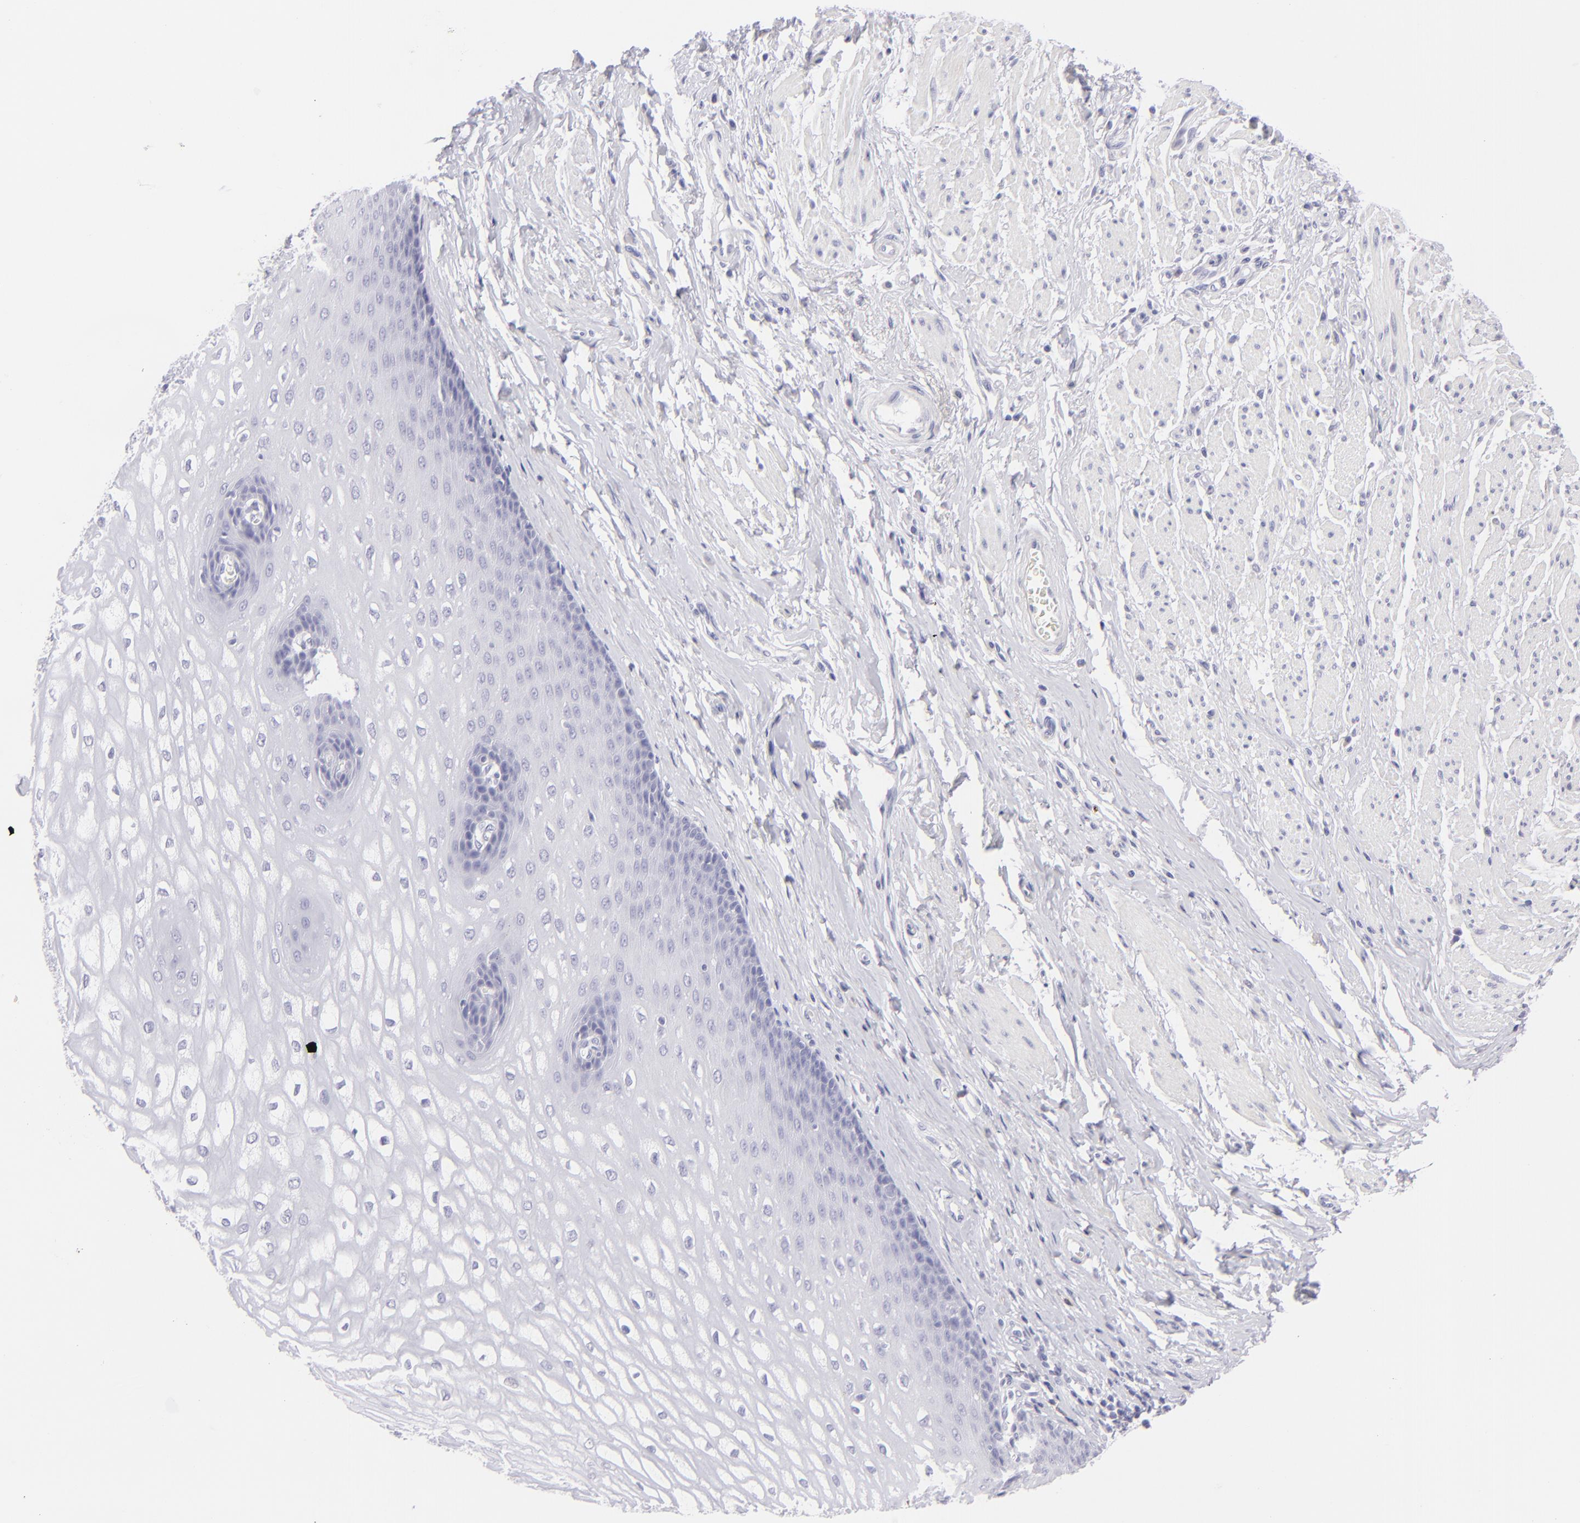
{"staining": {"intensity": "negative", "quantity": "none", "location": "none"}, "tissue": "esophagus", "cell_type": "Squamous epithelial cells", "image_type": "normal", "snomed": [{"axis": "morphology", "description": "Normal tissue, NOS"}, {"axis": "topography", "description": "Esophagus"}], "caption": "An IHC micrograph of normal esophagus is shown. There is no staining in squamous epithelial cells of esophagus. (DAB (3,3'-diaminobenzidine) immunohistochemistry (IHC), high magnification).", "gene": "FCER2", "patient": {"sex": "male", "age": 70}}